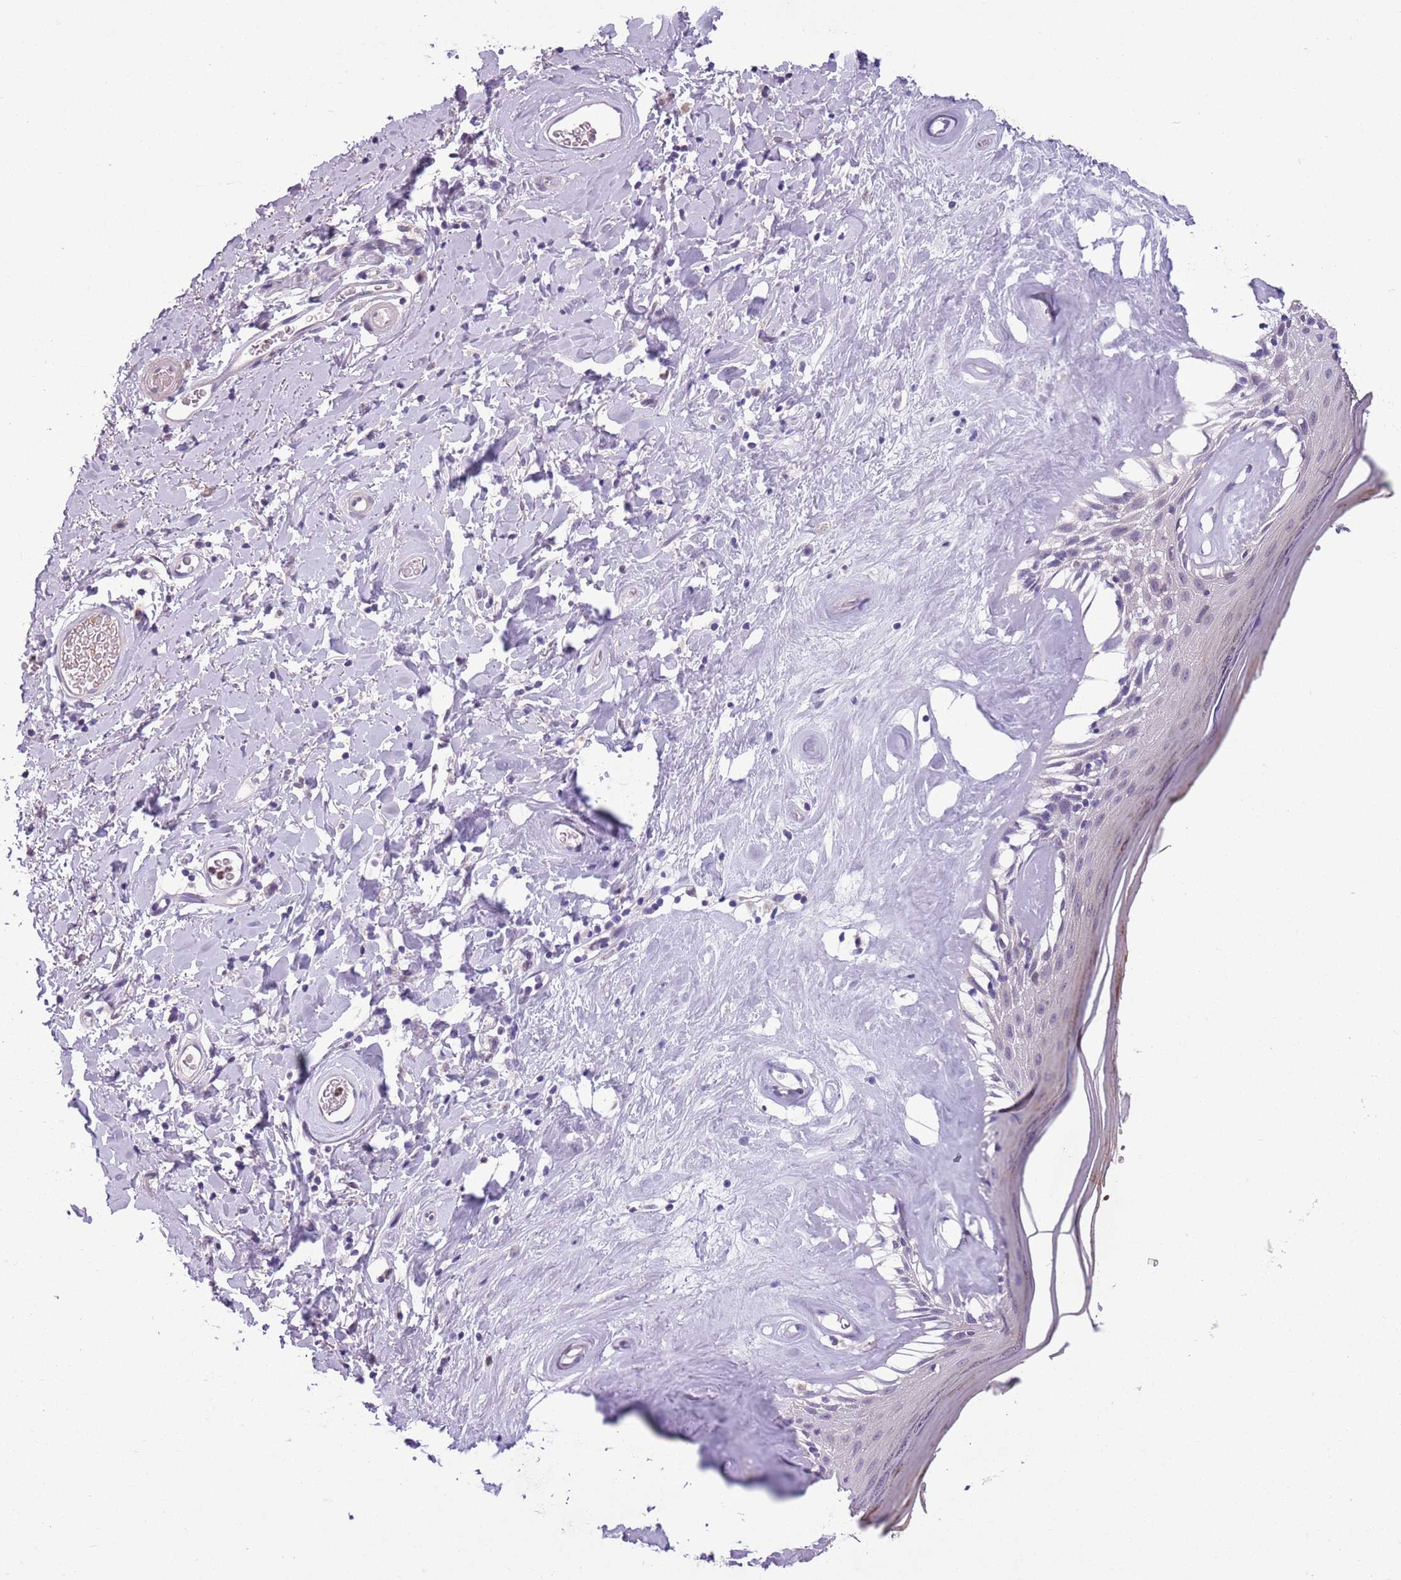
{"staining": {"intensity": "weak", "quantity": "25%-75%", "location": "cytoplasmic/membranous"}, "tissue": "skin", "cell_type": "Epidermal cells", "image_type": "normal", "snomed": [{"axis": "morphology", "description": "Normal tissue, NOS"}, {"axis": "morphology", "description": "Inflammation, NOS"}, {"axis": "topography", "description": "Vulva"}], "caption": "High-power microscopy captured an IHC image of normal skin, revealing weak cytoplasmic/membranous staining in about 25%-75% of epidermal cells.", "gene": "ADCY7", "patient": {"sex": "female", "age": 86}}